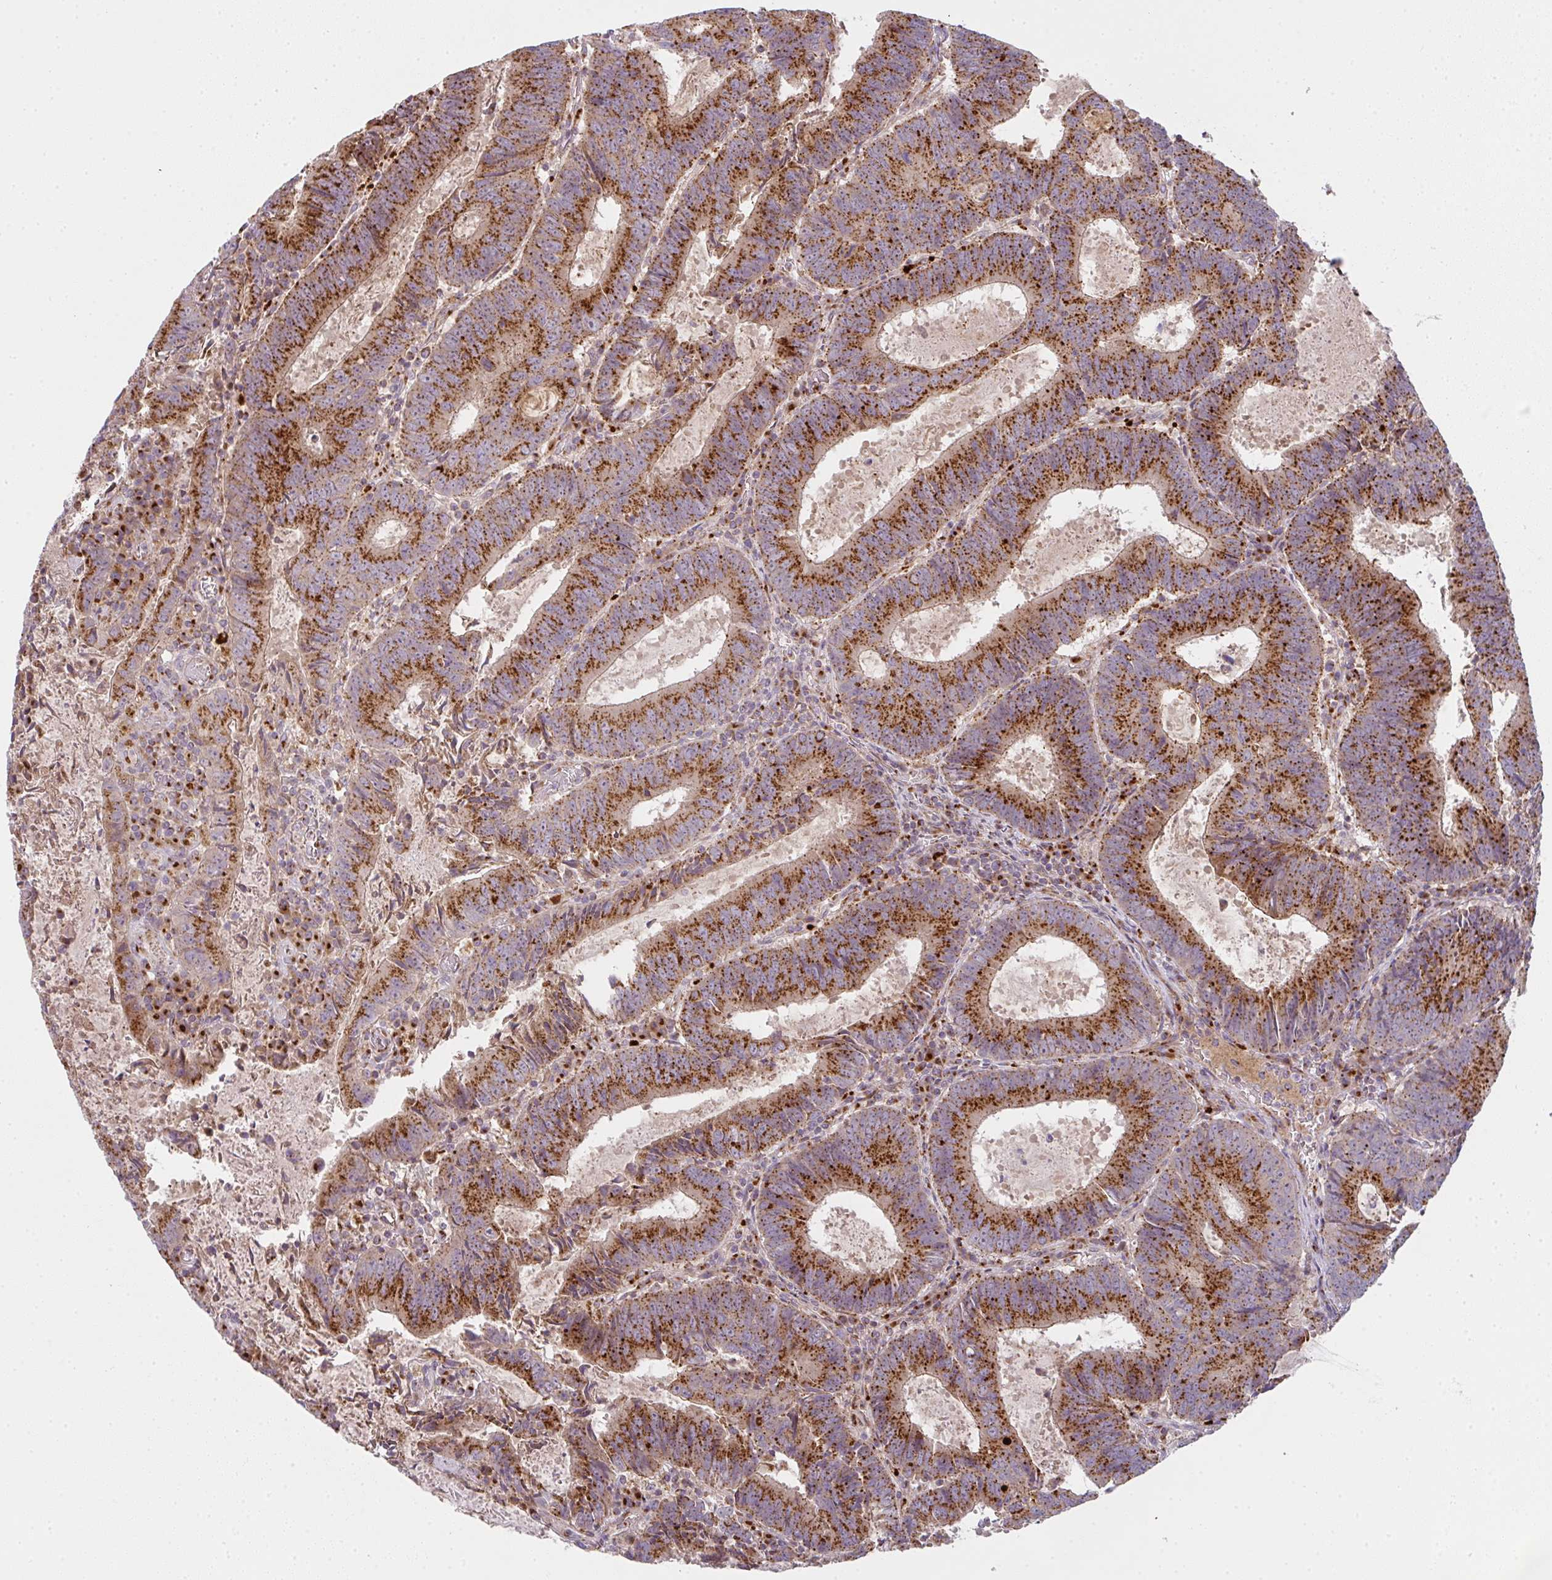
{"staining": {"intensity": "strong", "quantity": ">75%", "location": "cytoplasmic/membranous"}, "tissue": "colorectal cancer", "cell_type": "Tumor cells", "image_type": "cancer", "snomed": [{"axis": "morphology", "description": "Adenocarcinoma, NOS"}, {"axis": "topography", "description": "Colon"}], "caption": "Strong cytoplasmic/membranous protein expression is appreciated in approximately >75% of tumor cells in colorectal adenocarcinoma.", "gene": "GVQW3", "patient": {"sex": "male", "age": 67}}